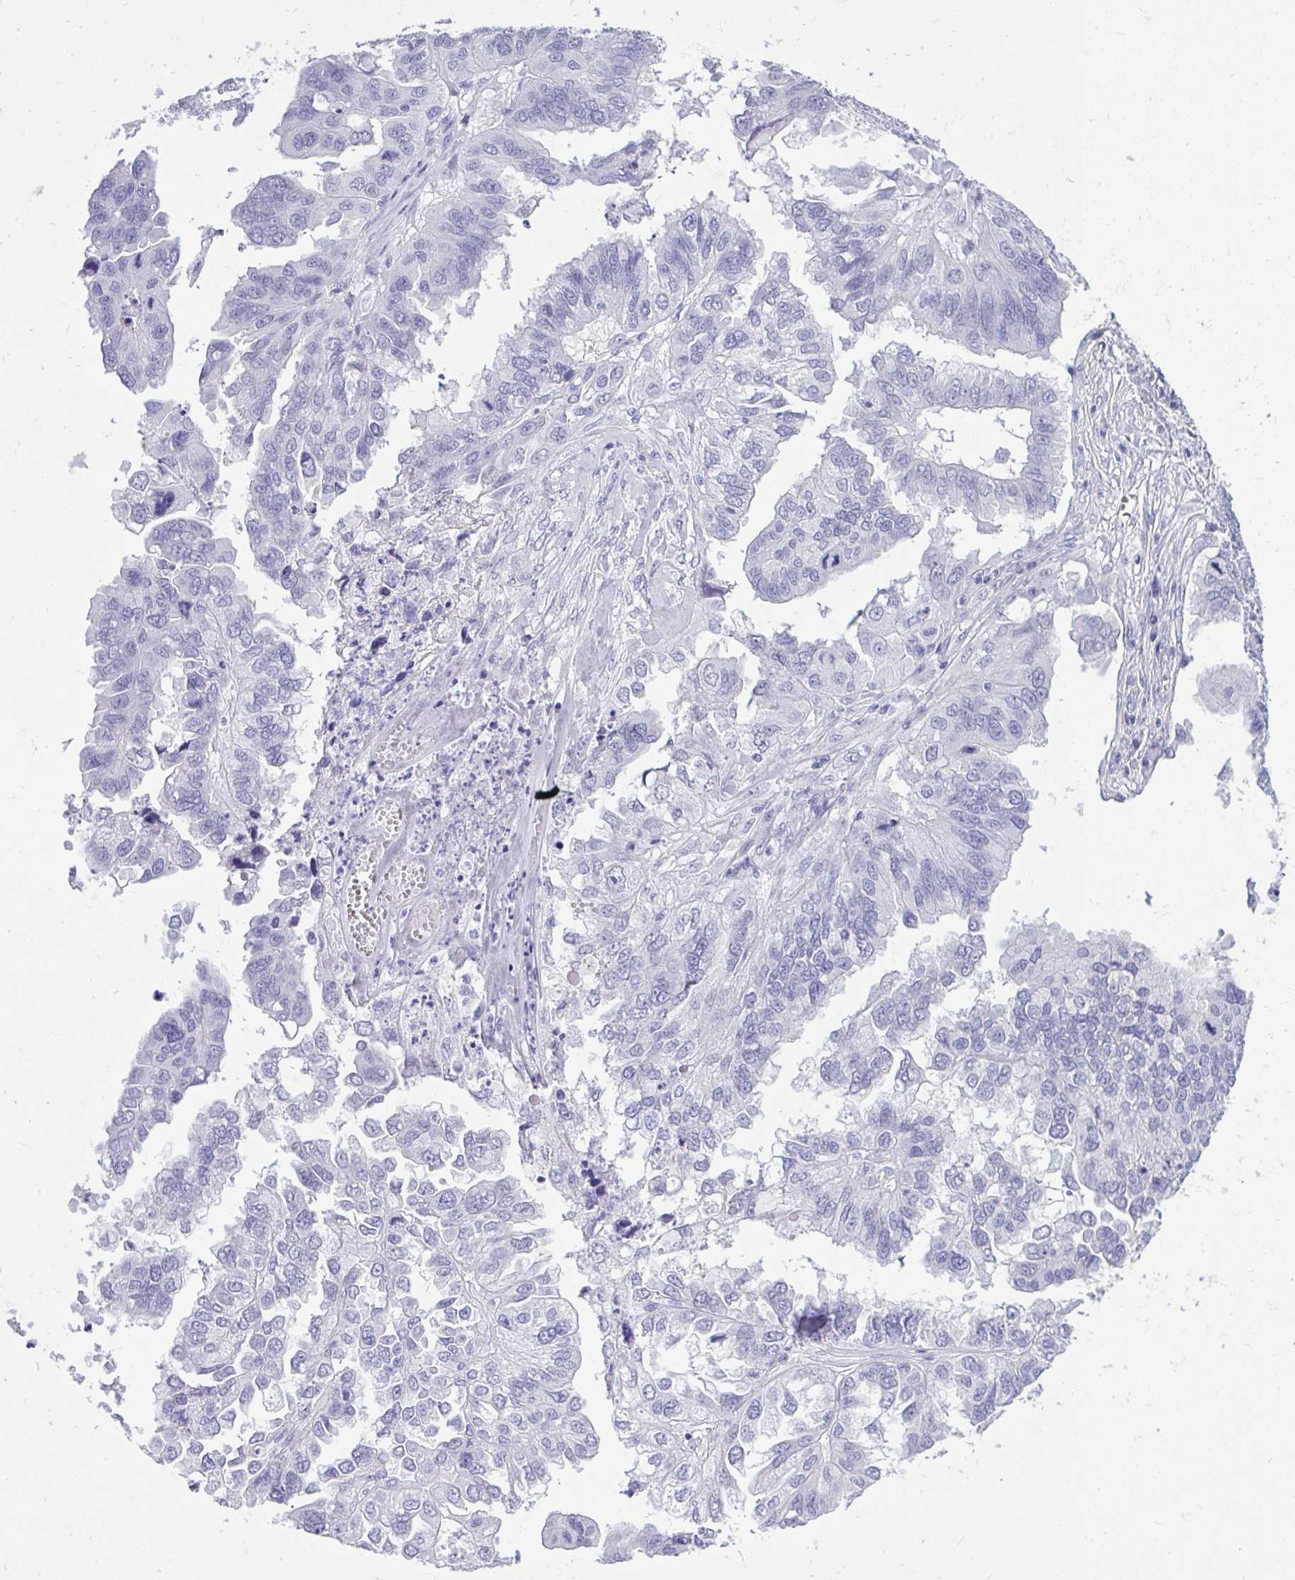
{"staining": {"intensity": "negative", "quantity": "none", "location": "none"}, "tissue": "ovarian cancer", "cell_type": "Tumor cells", "image_type": "cancer", "snomed": [{"axis": "morphology", "description": "Cystadenocarcinoma, serous, NOS"}, {"axis": "topography", "description": "Ovary"}], "caption": "Tumor cells are negative for brown protein staining in ovarian serous cystadenocarcinoma.", "gene": "PRM2", "patient": {"sex": "female", "age": 79}}